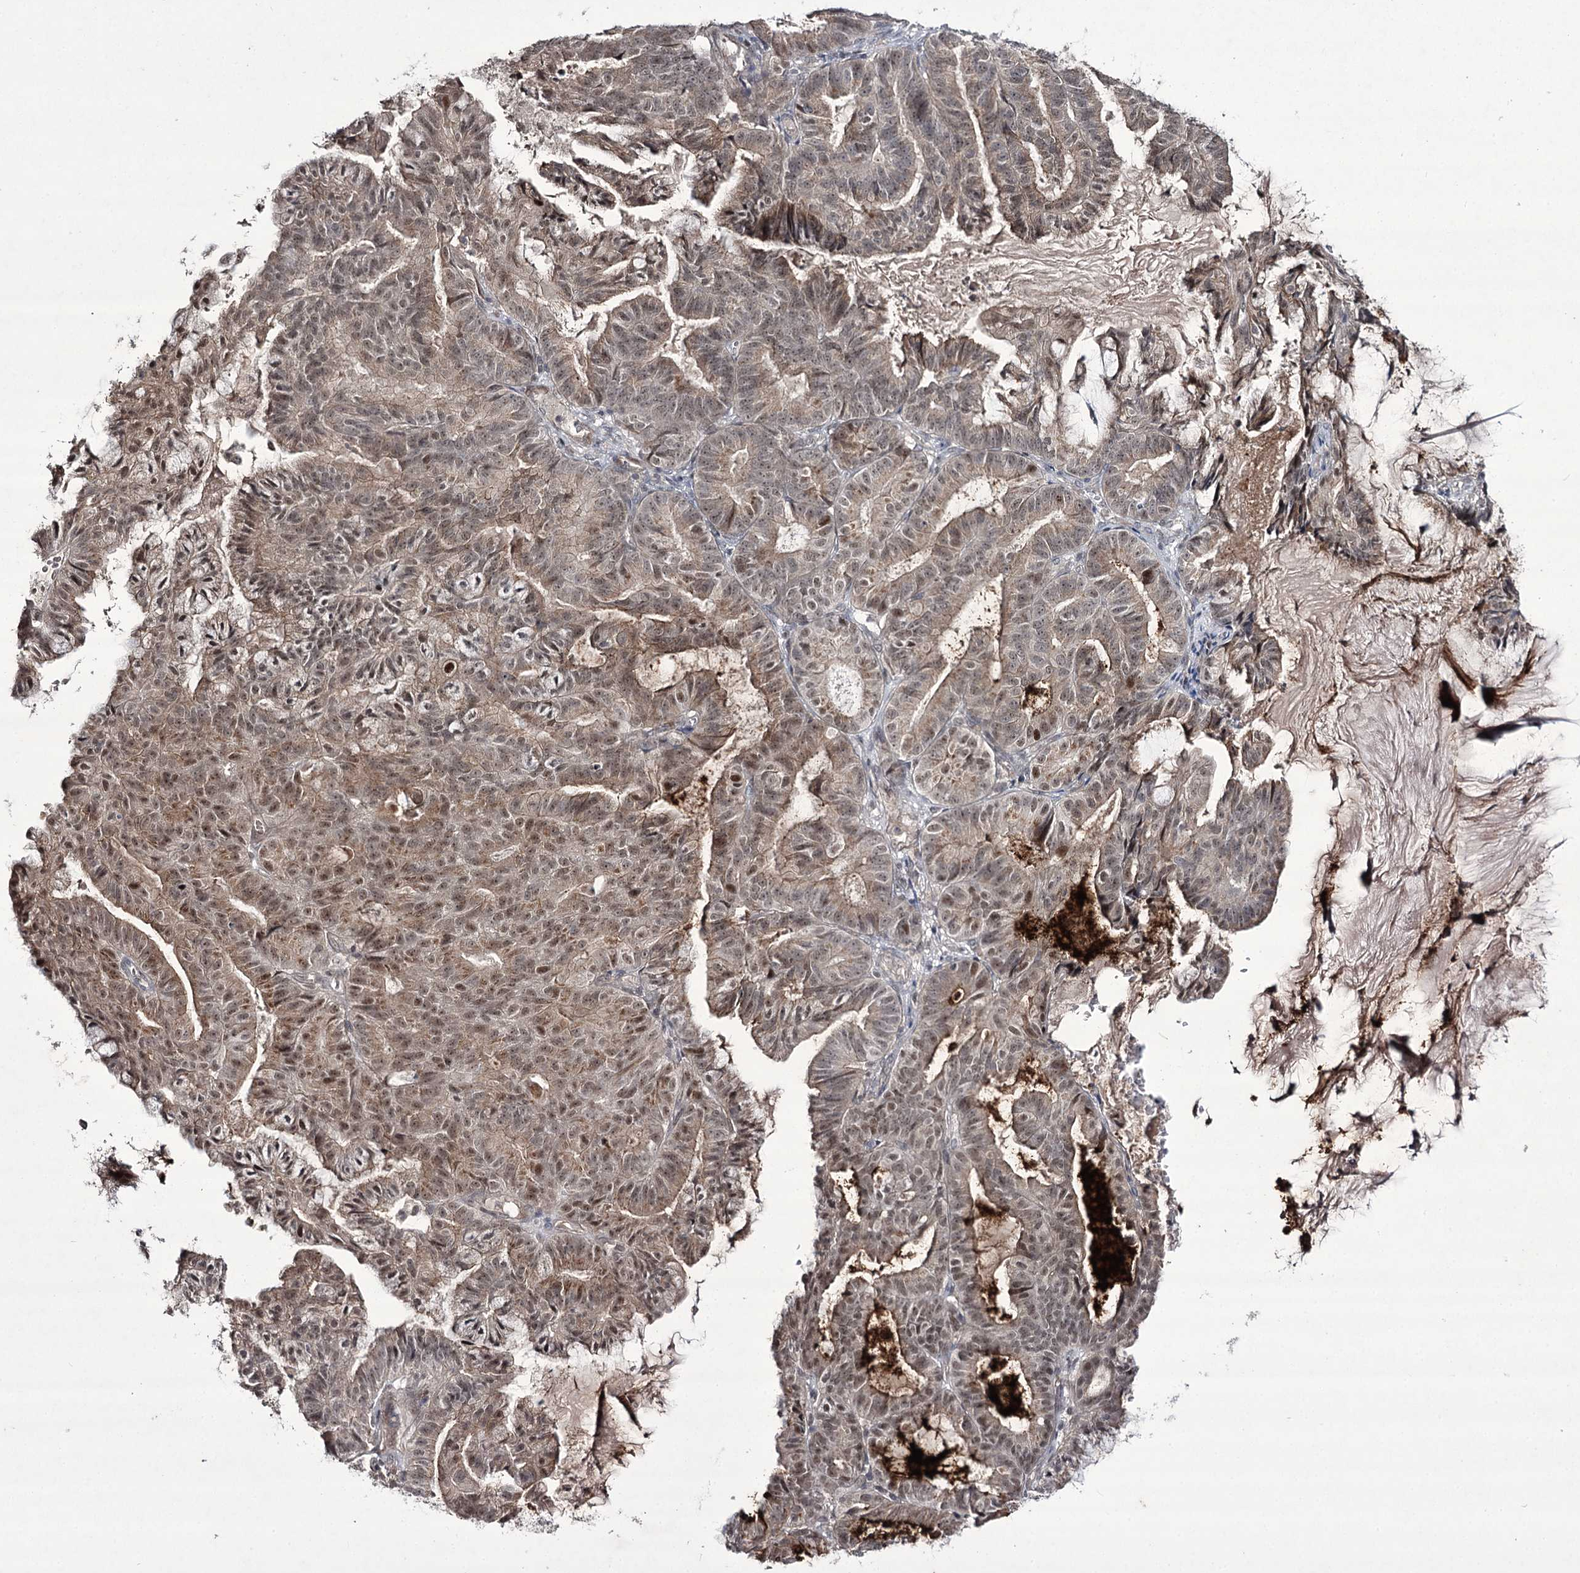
{"staining": {"intensity": "moderate", "quantity": ">75%", "location": "cytoplasmic/membranous,nuclear"}, "tissue": "endometrial cancer", "cell_type": "Tumor cells", "image_type": "cancer", "snomed": [{"axis": "morphology", "description": "Adenocarcinoma, NOS"}, {"axis": "topography", "description": "Endometrium"}], "caption": "Tumor cells reveal medium levels of moderate cytoplasmic/membranous and nuclear positivity in about >75% of cells in adenocarcinoma (endometrial). (DAB (3,3'-diaminobenzidine) IHC with brightfield microscopy, high magnification).", "gene": "HOXC11", "patient": {"sex": "female", "age": 86}}